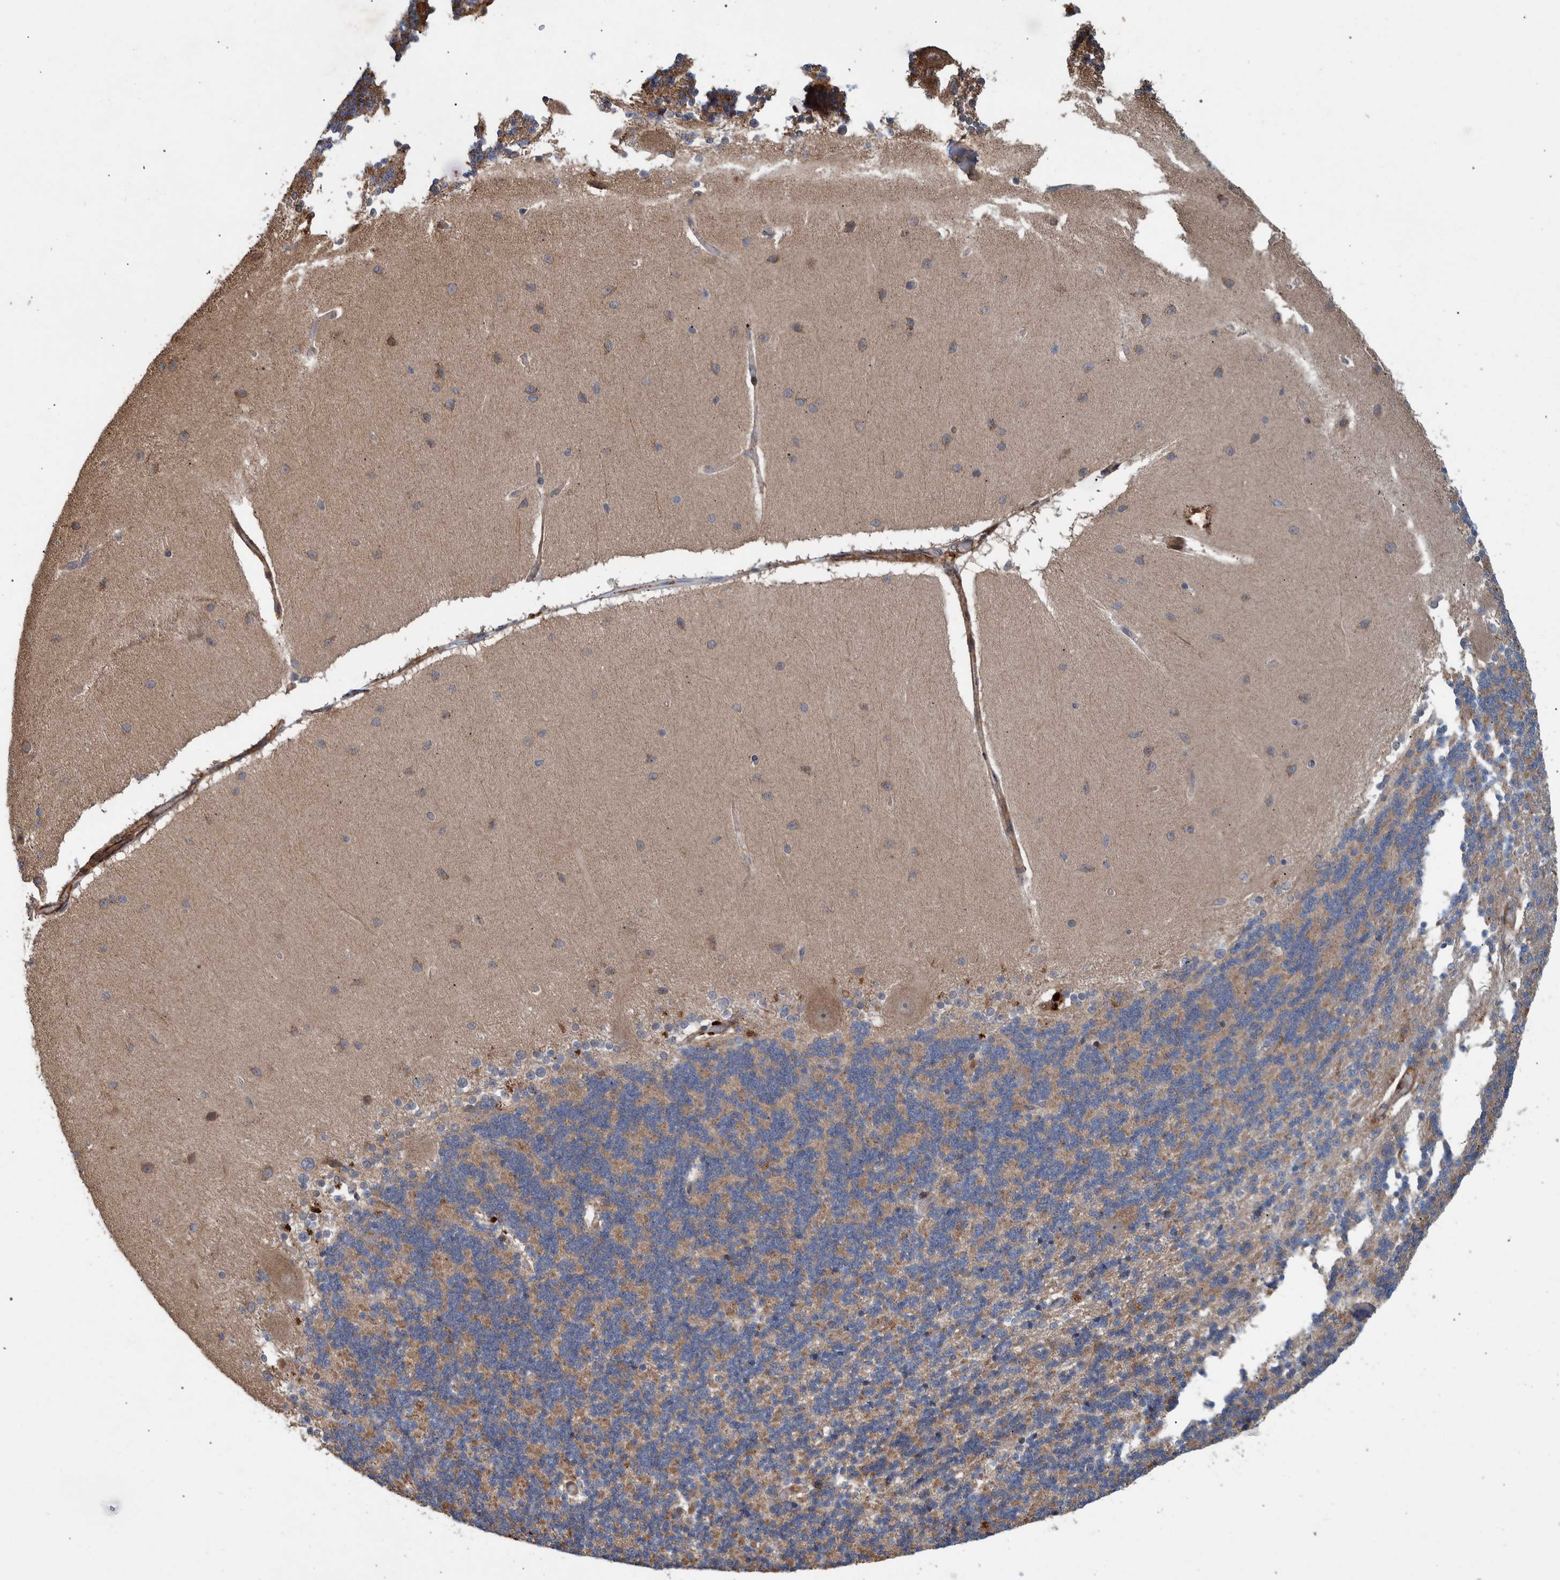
{"staining": {"intensity": "weak", "quantity": "25%-75%", "location": "cytoplasmic/membranous"}, "tissue": "cerebellum", "cell_type": "Cells in granular layer", "image_type": "normal", "snomed": [{"axis": "morphology", "description": "Normal tissue, NOS"}, {"axis": "topography", "description": "Cerebellum"}], "caption": "This micrograph displays immunohistochemistry (IHC) staining of benign human cerebellum, with low weak cytoplasmic/membranous staining in about 25%-75% of cells in granular layer.", "gene": "B3GNTL1", "patient": {"sex": "female", "age": 54}}